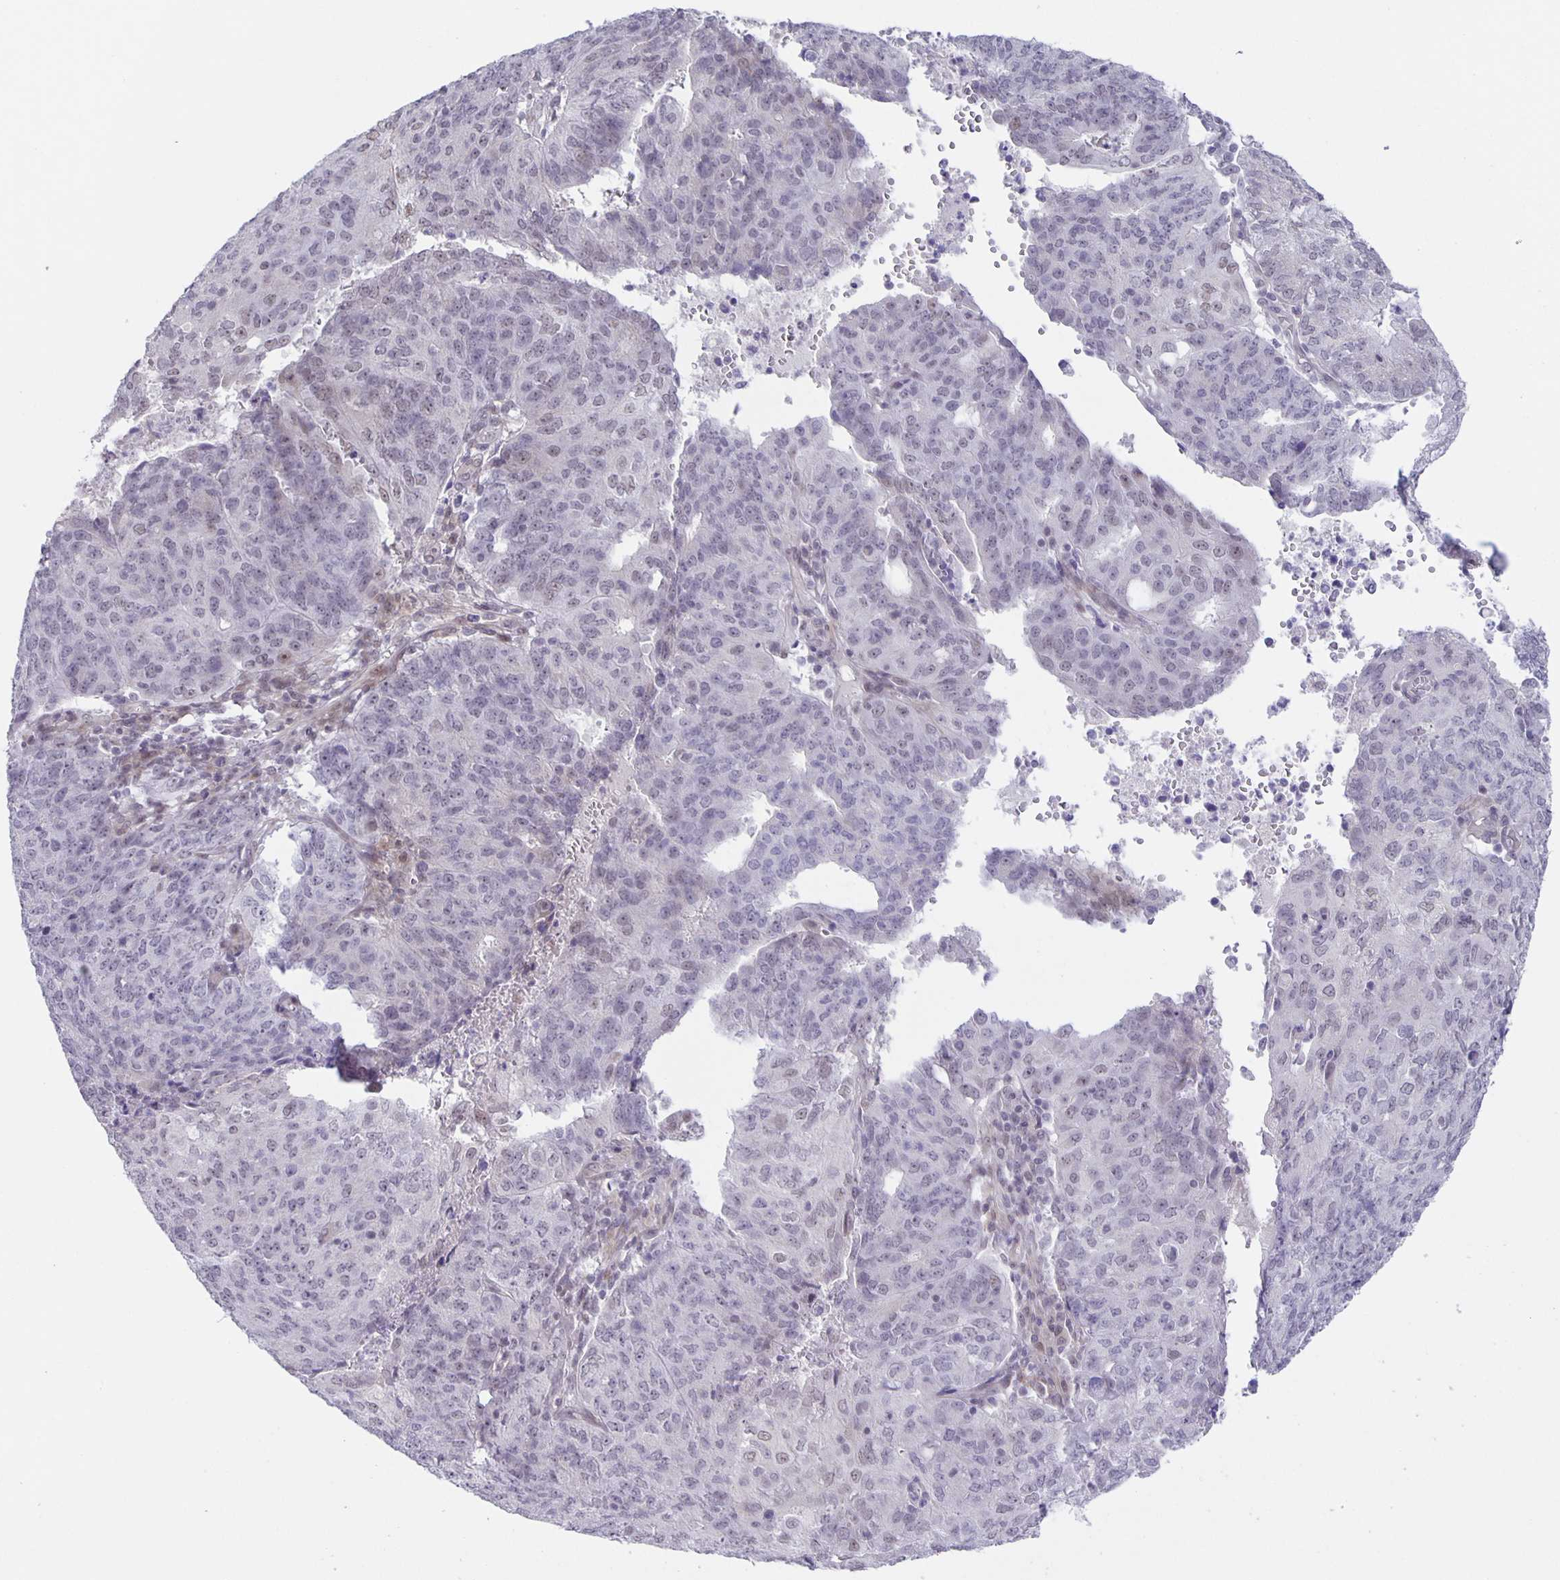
{"staining": {"intensity": "weak", "quantity": "<25%", "location": "nuclear"}, "tissue": "endometrial cancer", "cell_type": "Tumor cells", "image_type": "cancer", "snomed": [{"axis": "morphology", "description": "Adenocarcinoma, NOS"}, {"axis": "topography", "description": "Endometrium"}], "caption": "IHC image of endometrial adenocarcinoma stained for a protein (brown), which reveals no expression in tumor cells. (DAB IHC visualized using brightfield microscopy, high magnification).", "gene": "PHRF1", "patient": {"sex": "female", "age": 82}}